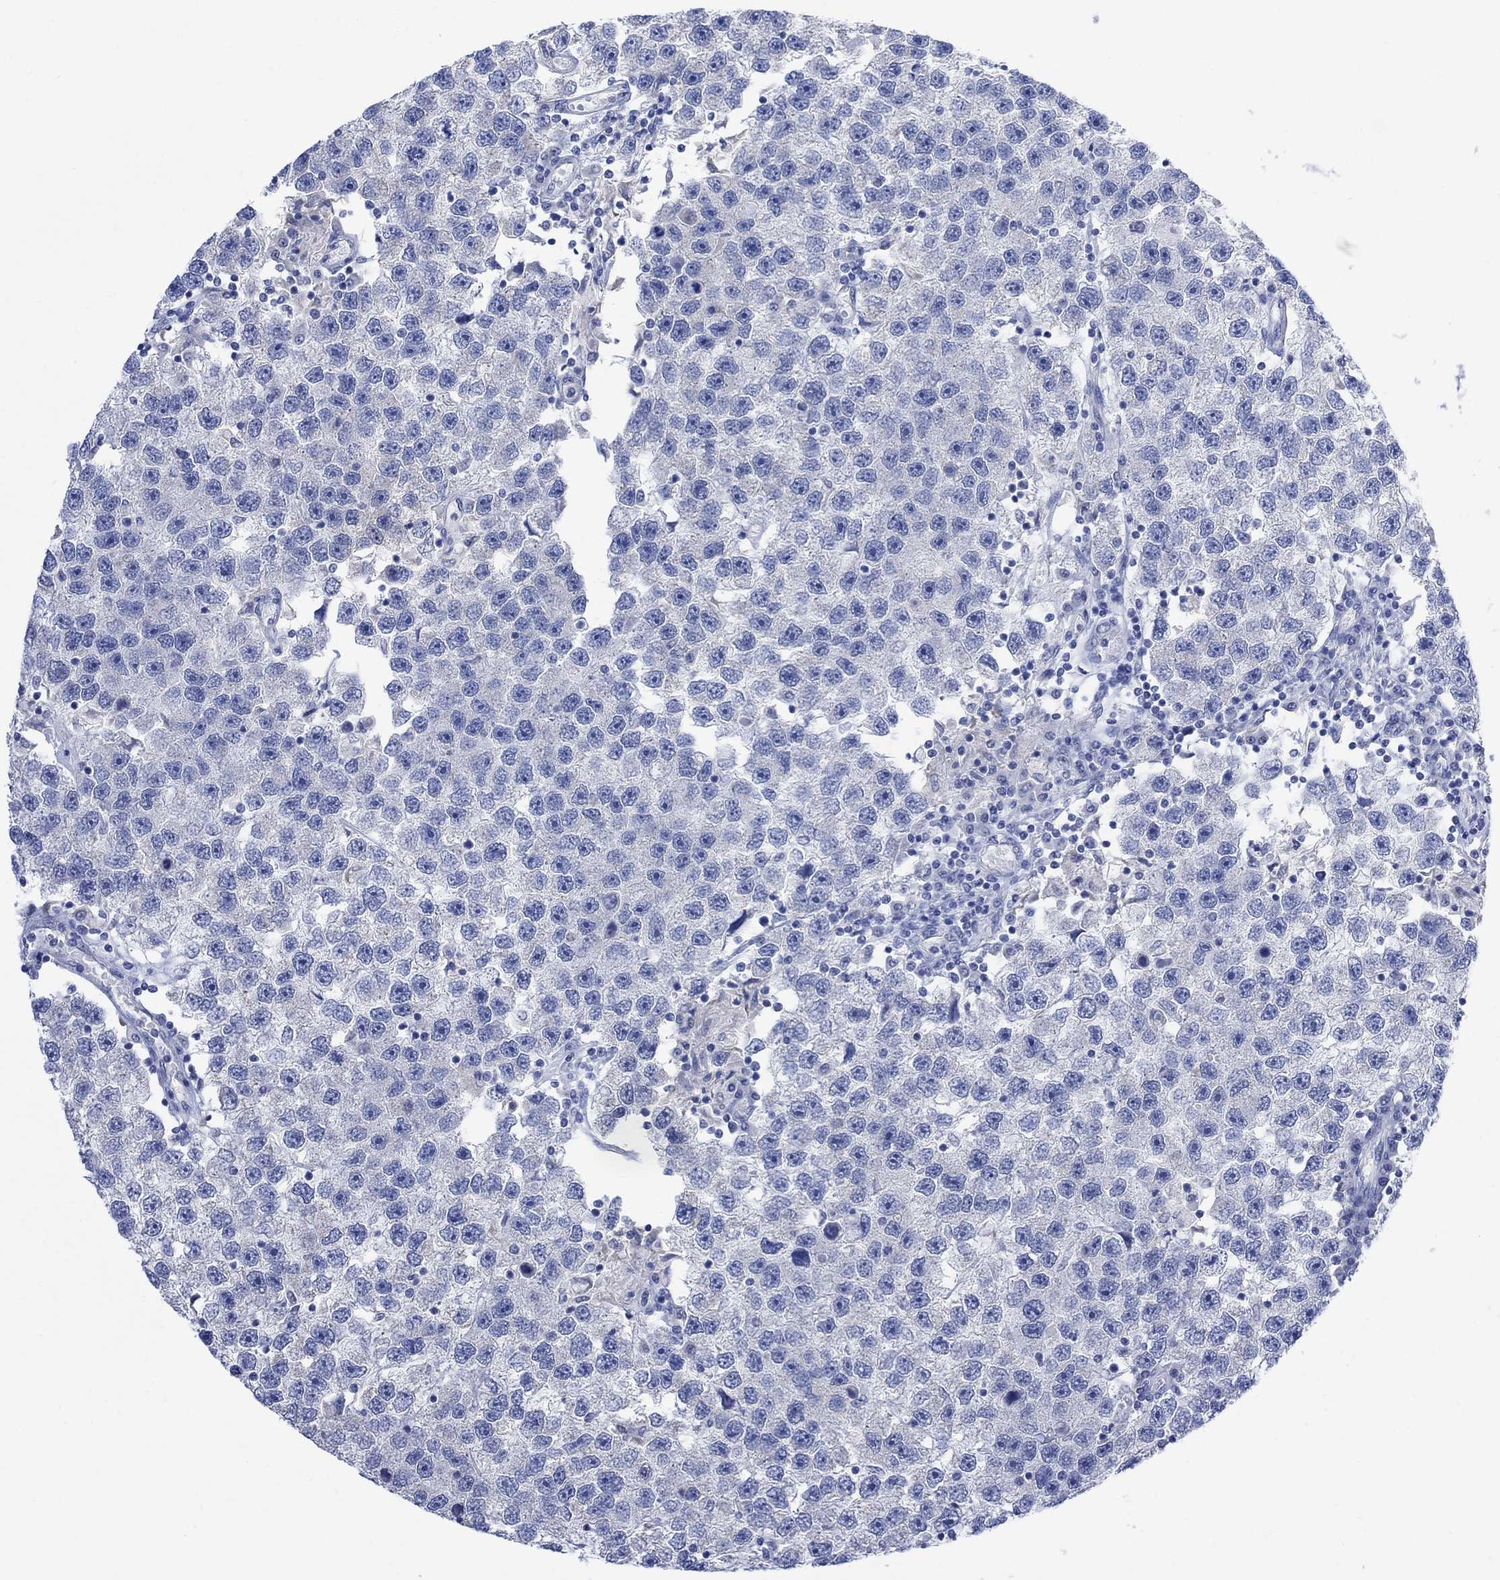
{"staining": {"intensity": "negative", "quantity": "none", "location": "none"}, "tissue": "testis cancer", "cell_type": "Tumor cells", "image_type": "cancer", "snomed": [{"axis": "morphology", "description": "Seminoma, NOS"}, {"axis": "topography", "description": "Testis"}], "caption": "Immunohistochemistry of testis seminoma shows no expression in tumor cells.", "gene": "FBP2", "patient": {"sex": "male", "age": 26}}